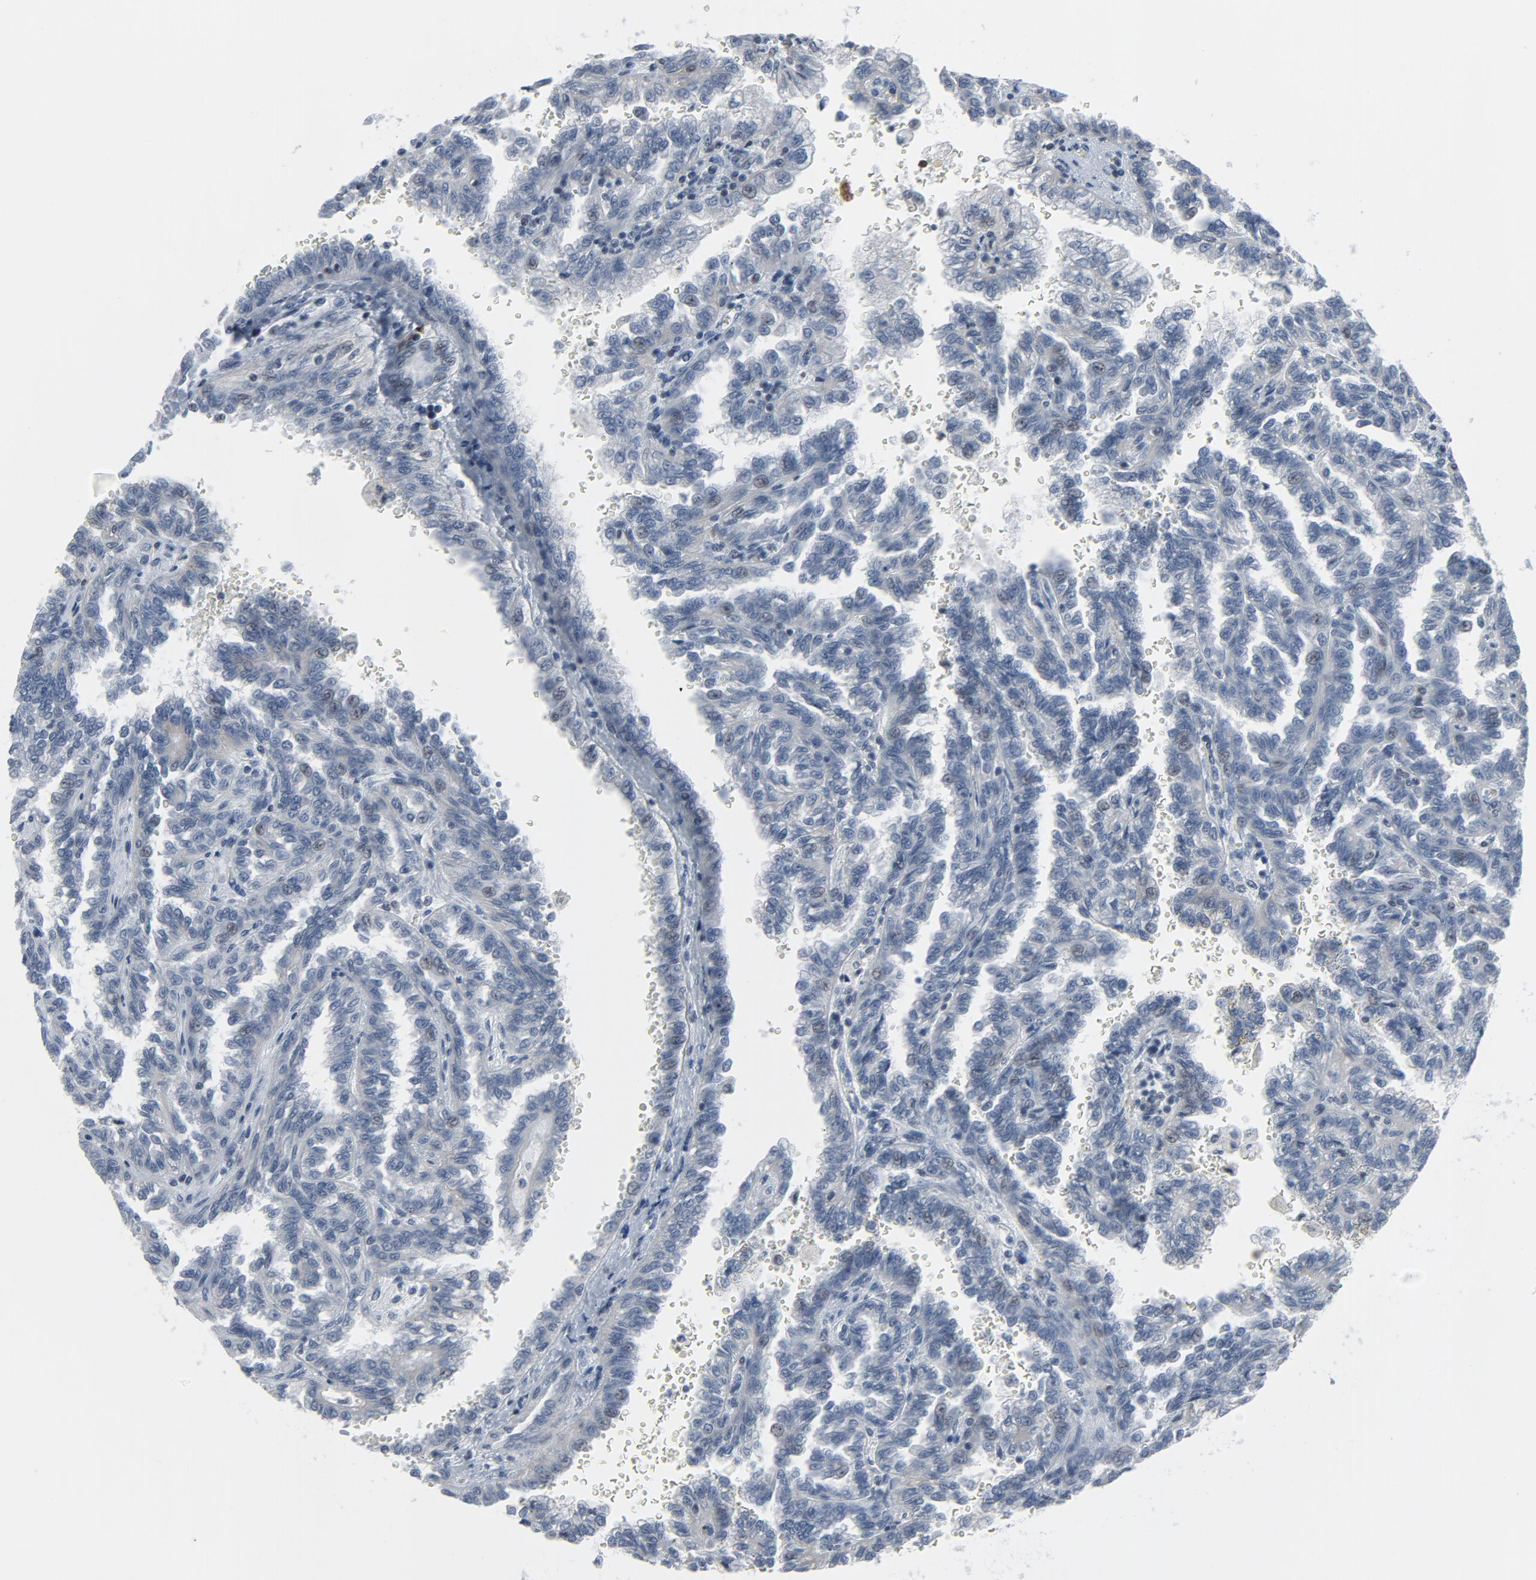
{"staining": {"intensity": "negative", "quantity": "none", "location": "none"}, "tissue": "renal cancer", "cell_type": "Tumor cells", "image_type": "cancer", "snomed": [{"axis": "morphology", "description": "Inflammation, NOS"}, {"axis": "morphology", "description": "Adenocarcinoma, NOS"}, {"axis": "topography", "description": "Kidney"}], "caption": "DAB immunohistochemical staining of renal adenocarcinoma demonstrates no significant staining in tumor cells.", "gene": "STAT5A", "patient": {"sex": "male", "age": 68}}